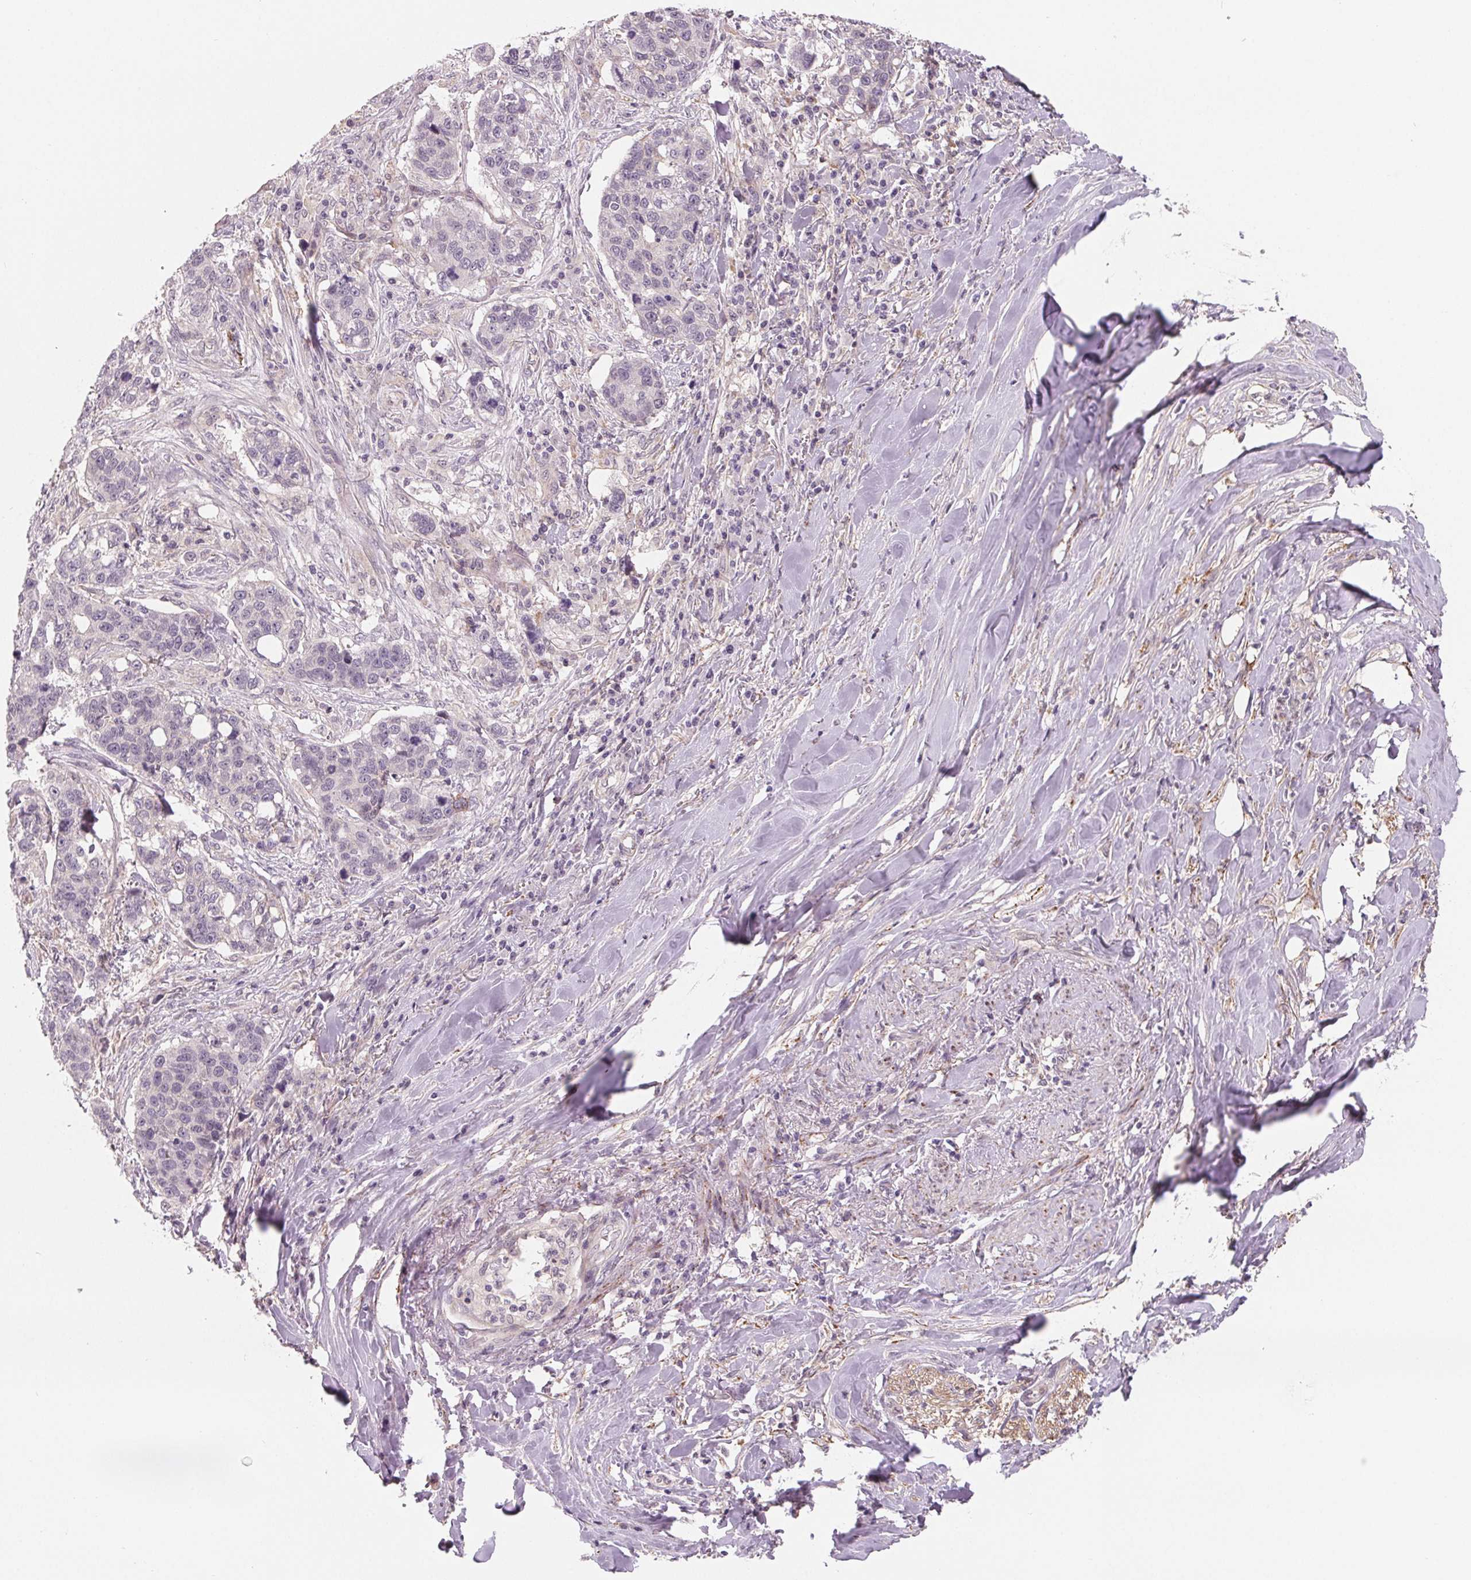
{"staining": {"intensity": "negative", "quantity": "none", "location": "none"}, "tissue": "lung cancer", "cell_type": "Tumor cells", "image_type": "cancer", "snomed": [{"axis": "morphology", "description": "Squamous cell carcinoma, NOS"}, {"axis": "topography", "description": "Lymph node"}, {"axis": "topography", "description": "Lung"}], "caption": "IHC of lung squamous cell carcinoma exhibits no positivity in tumor cells. The staining was performed using DAB (3,3'-diaminobenzidine) to visualize the protein expression in brown, while the nuclei were stained in blue with hematoxylin (Magnification: 20x).", "gene": "CFC1", "patient": {"sex": "male", "age": 61}}